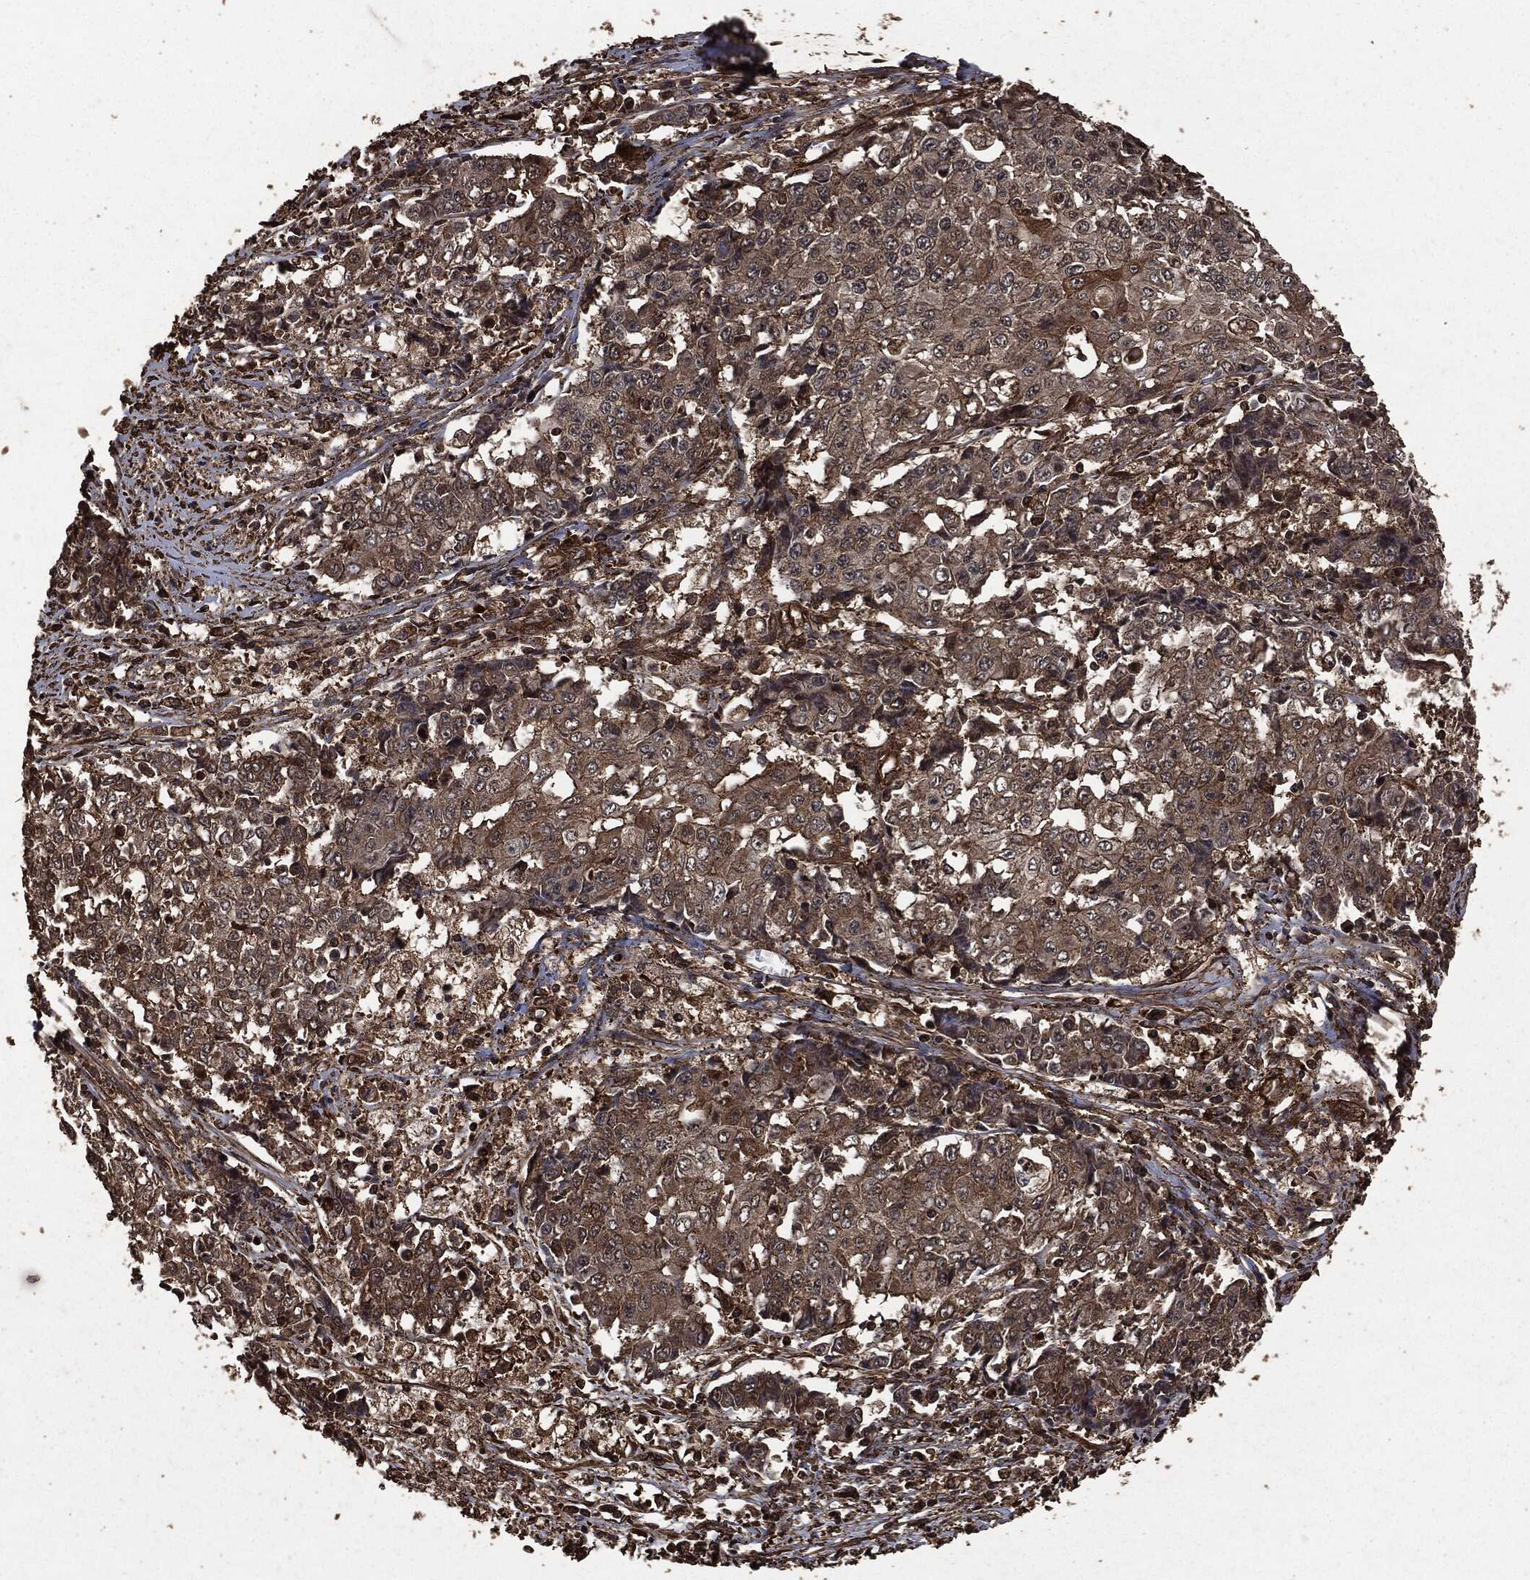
{"staining": {"intensity": "moderate", "quantity": "25%-75%", "location": "cytoplasmic/membranous"}, "tissue": "ovarian cancer", "cell_type": "Tumor cells", "image_type": "cancer", "snomed": [{"axis": "morphology", "description": "Carcinoma, endometroid"}, {"axis": "topography", "description": "Ovary"}], "caption": "Immunohistochemical staining of ovarian cancer (endometroid carcinoma) displays medium levels of moderate cytoplasmic/membranous expression in about 25%-75% of tumor cells. (Stains: DAB in brown, nuclei in blue, Microscopy: brightfield microscopy at high magnification).", "gene": "HRAS", "patient": {"sex": "female", "age": 42}}